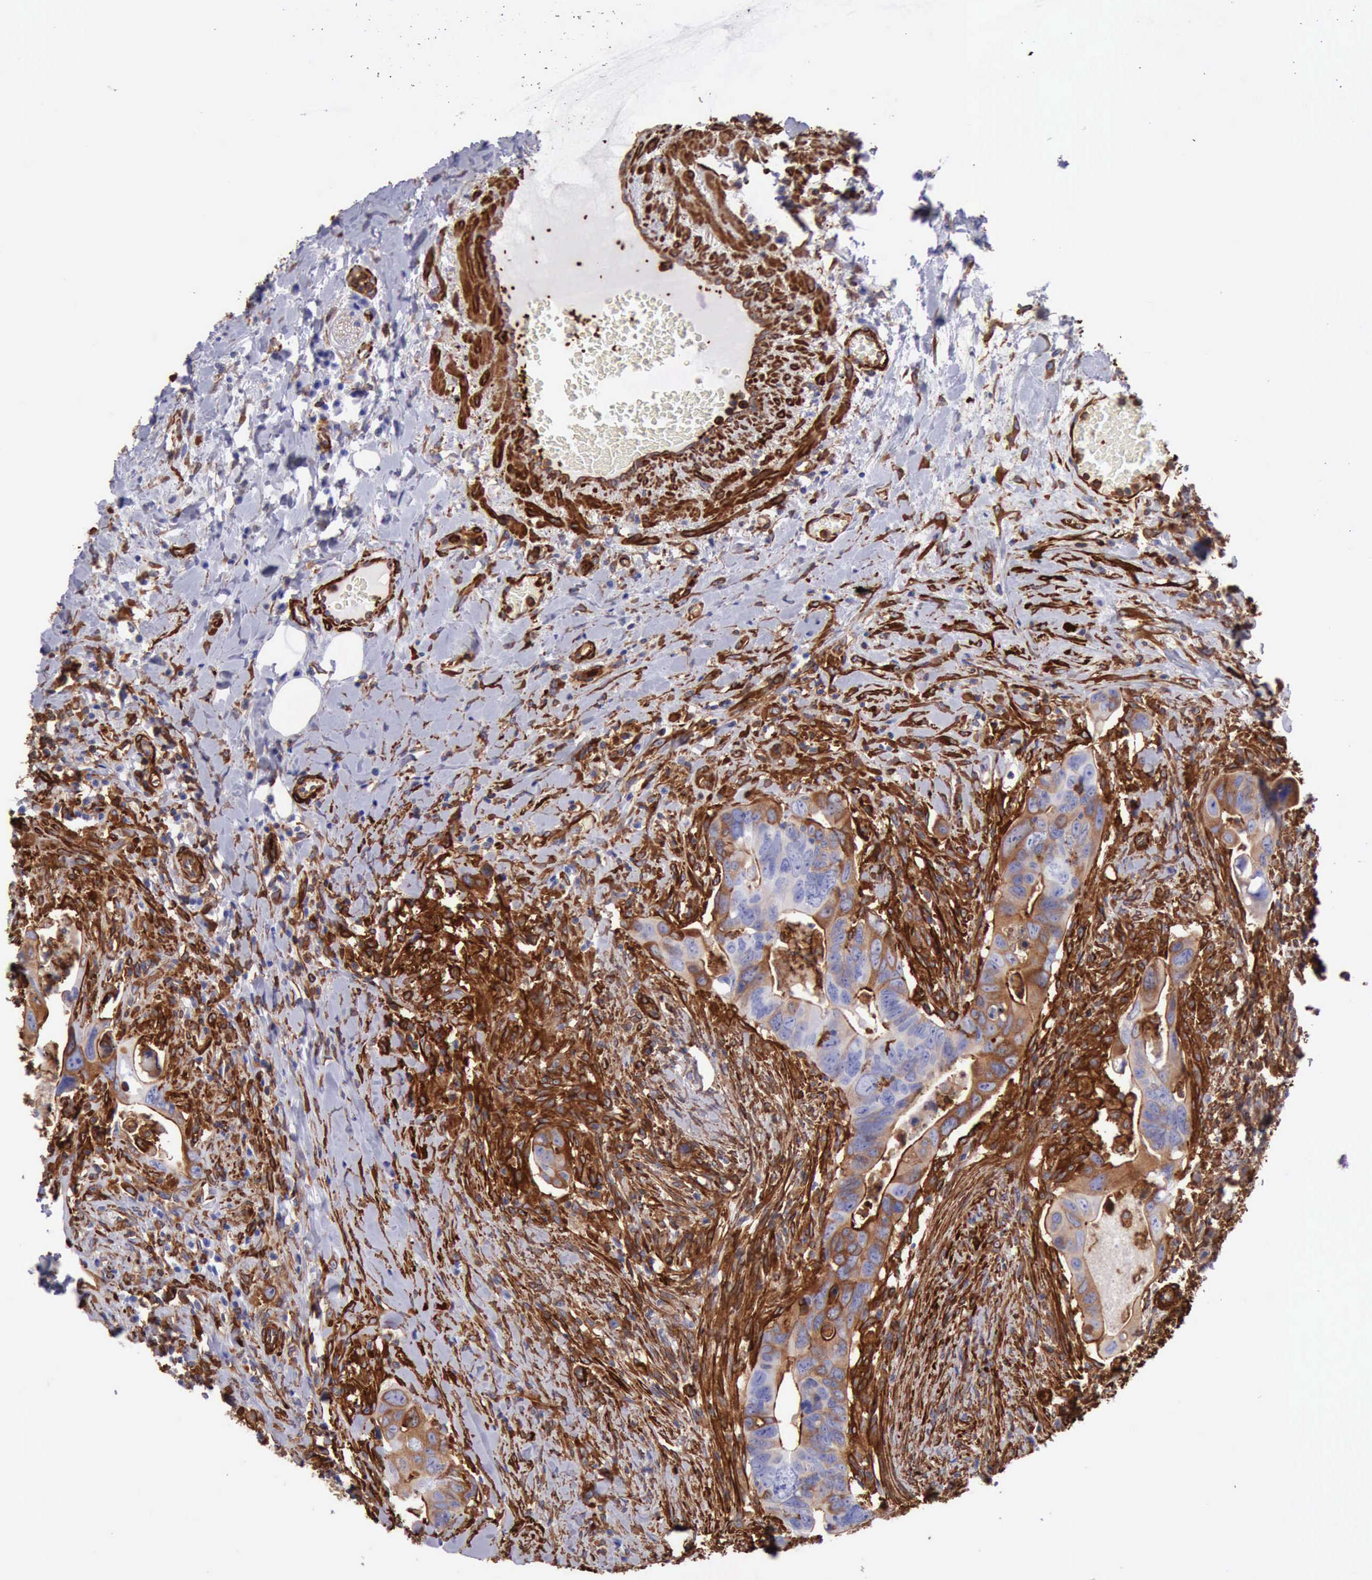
{"staining": {"intensity": "negative", "quantity": "none", "location": "none"}, "tissue": "colorectal cancer", "cell_type": "Tumor cells", "image_type": "cancer", "snomed": [{"axis": "morphology", "description": "Adenocarcinoma, NOS"}, {"axis": "topography", "description": "Rectum"}], "caption": "A photomicrograph of colorectal cancer (adenocarcinoma) stained for a protein displays no brown staining in tumor cells.", "gene": "FLNA", "patient": {"sex": "male", "age": 53}}